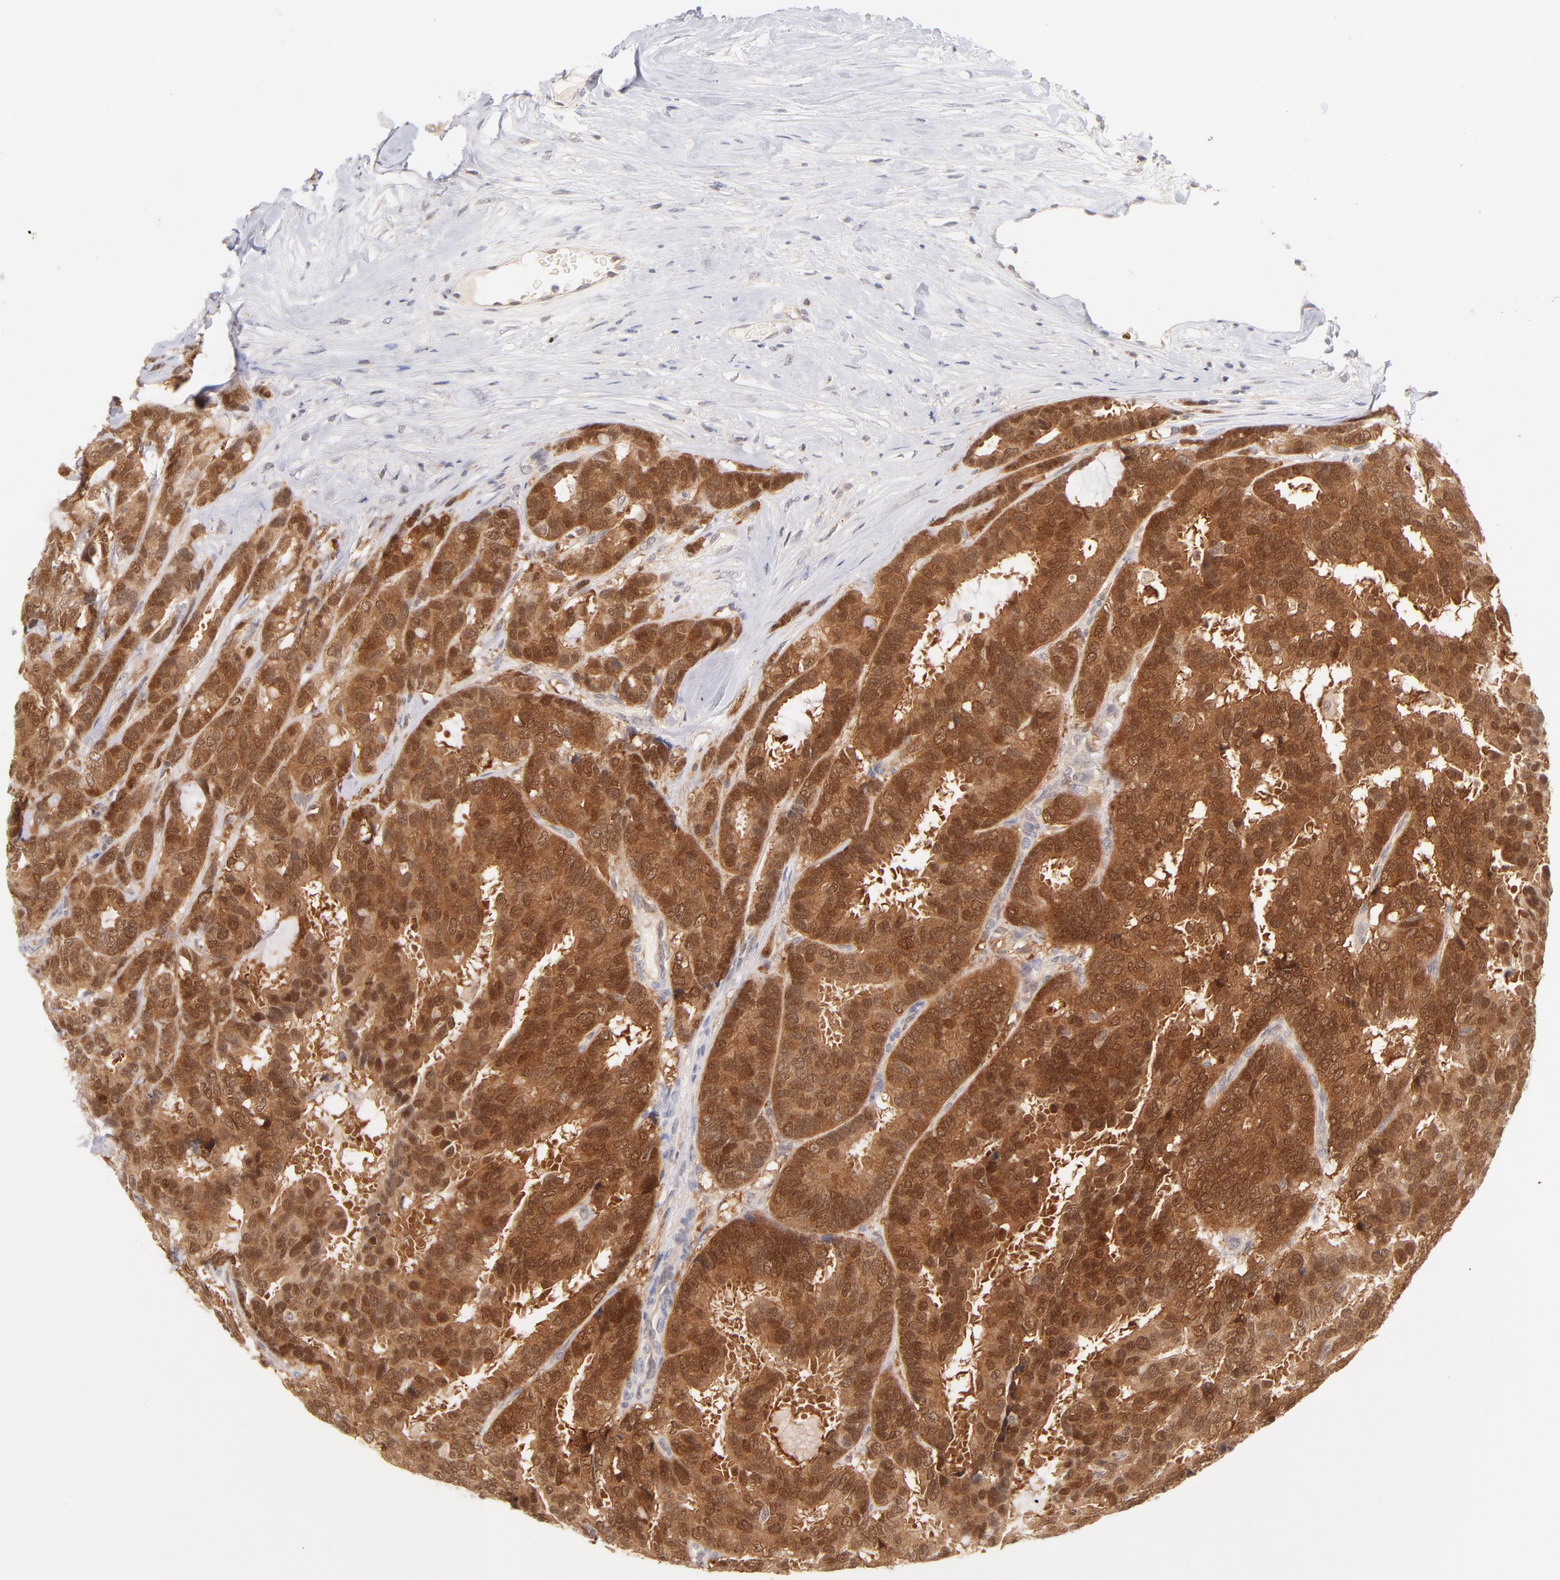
{"staining": {"intensity": "strong", "quantity": ">75%", "location": "cytoplasmic/membranous,nuclear"}, "tissue": "breast cancer", "cell_type": "Tumor cells", "image_type": "cancer", "snomed": [{"axis": "morphology", "description": "Duct carcinoma"}, {"axis": "topography", "description": "Breast"}], "caption": "A high-resolution micrograph shows IHC staining of breast invasive ductal carcinoma, which displays strong cytoplasmic/membranous and nuclear positivity in approximately >75% of tumor cells.", "gene": "CASP6", "patient": {"sex": "female", "age": 87}}